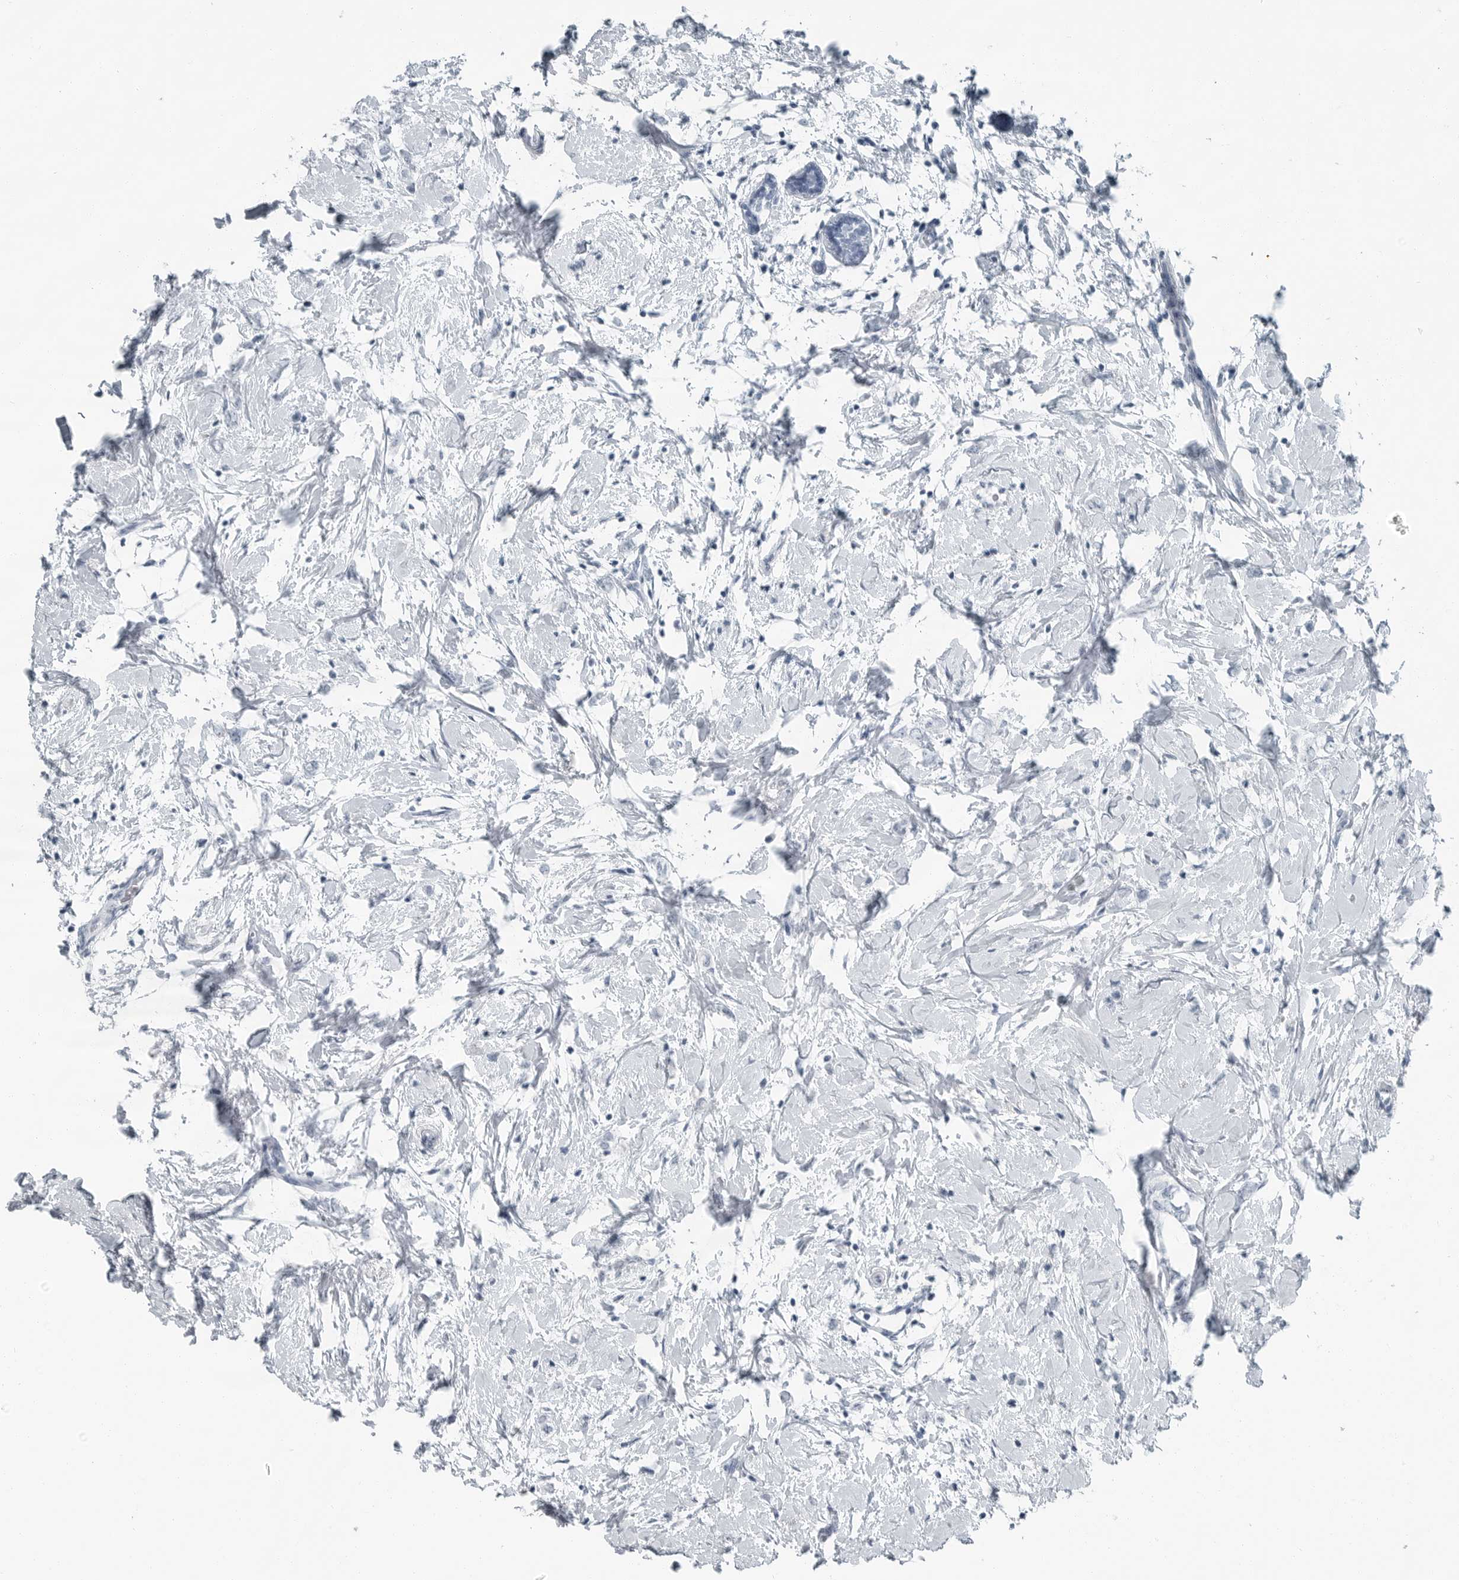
{"staining": {"intensity": "negative", "quantity": "none", "location": "none"}, "tissue": "breast cancer", "cell_type": "Tumor cells", "image_type": "cancer", "snomed": [{"axis": "morphology", "description": "Normal tissue, NOS"}, {"axis": "morphology", "description": "Lobular carcinoma"}, {"axis": "topography", "description": "Breast"}], "caption": "Immunohistochemistry (IHC) of lobular carcinoma (breast) reveals no positivity in tumor cells.", "gene": "FABP6", "patient": {"sex": "female", "age": 47}}